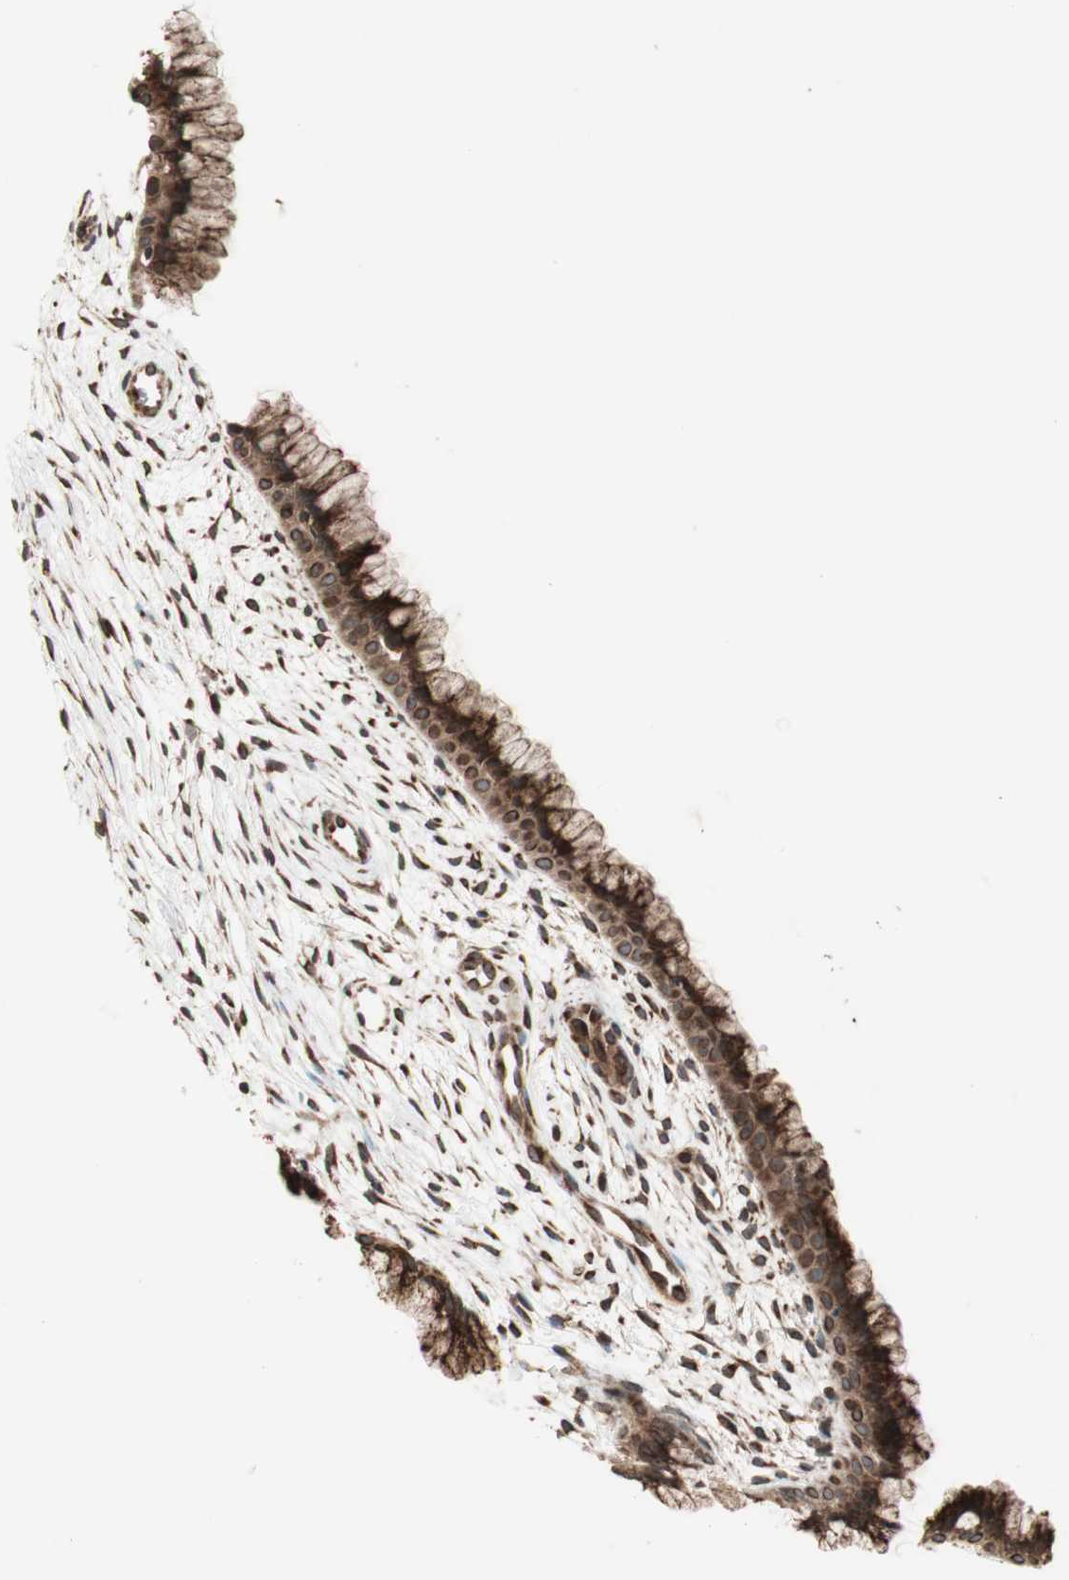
{"staining": {"intensity": "strong", "quantity": ">75%", "location": "cytoplasmic/membranous,nuclear"}, "tissue": "cervix", "cell_type": "Glandular cells", "image_type": "normal", "snomed": [{"axis": "morphology", "description": "Normal tissue, NOS"}, {"axis": "topography", "description": "Cervix"}], "caption": "This image displays benign cervix stained with IHC to label a protein in brown. The cytoplasmic/membranous,nuclear of glandular cells show strong positivity for the protein. Nuclei are counter-stained blue.", "gene": "NUP62", "patient": {"sex": "female", "age": 39}}